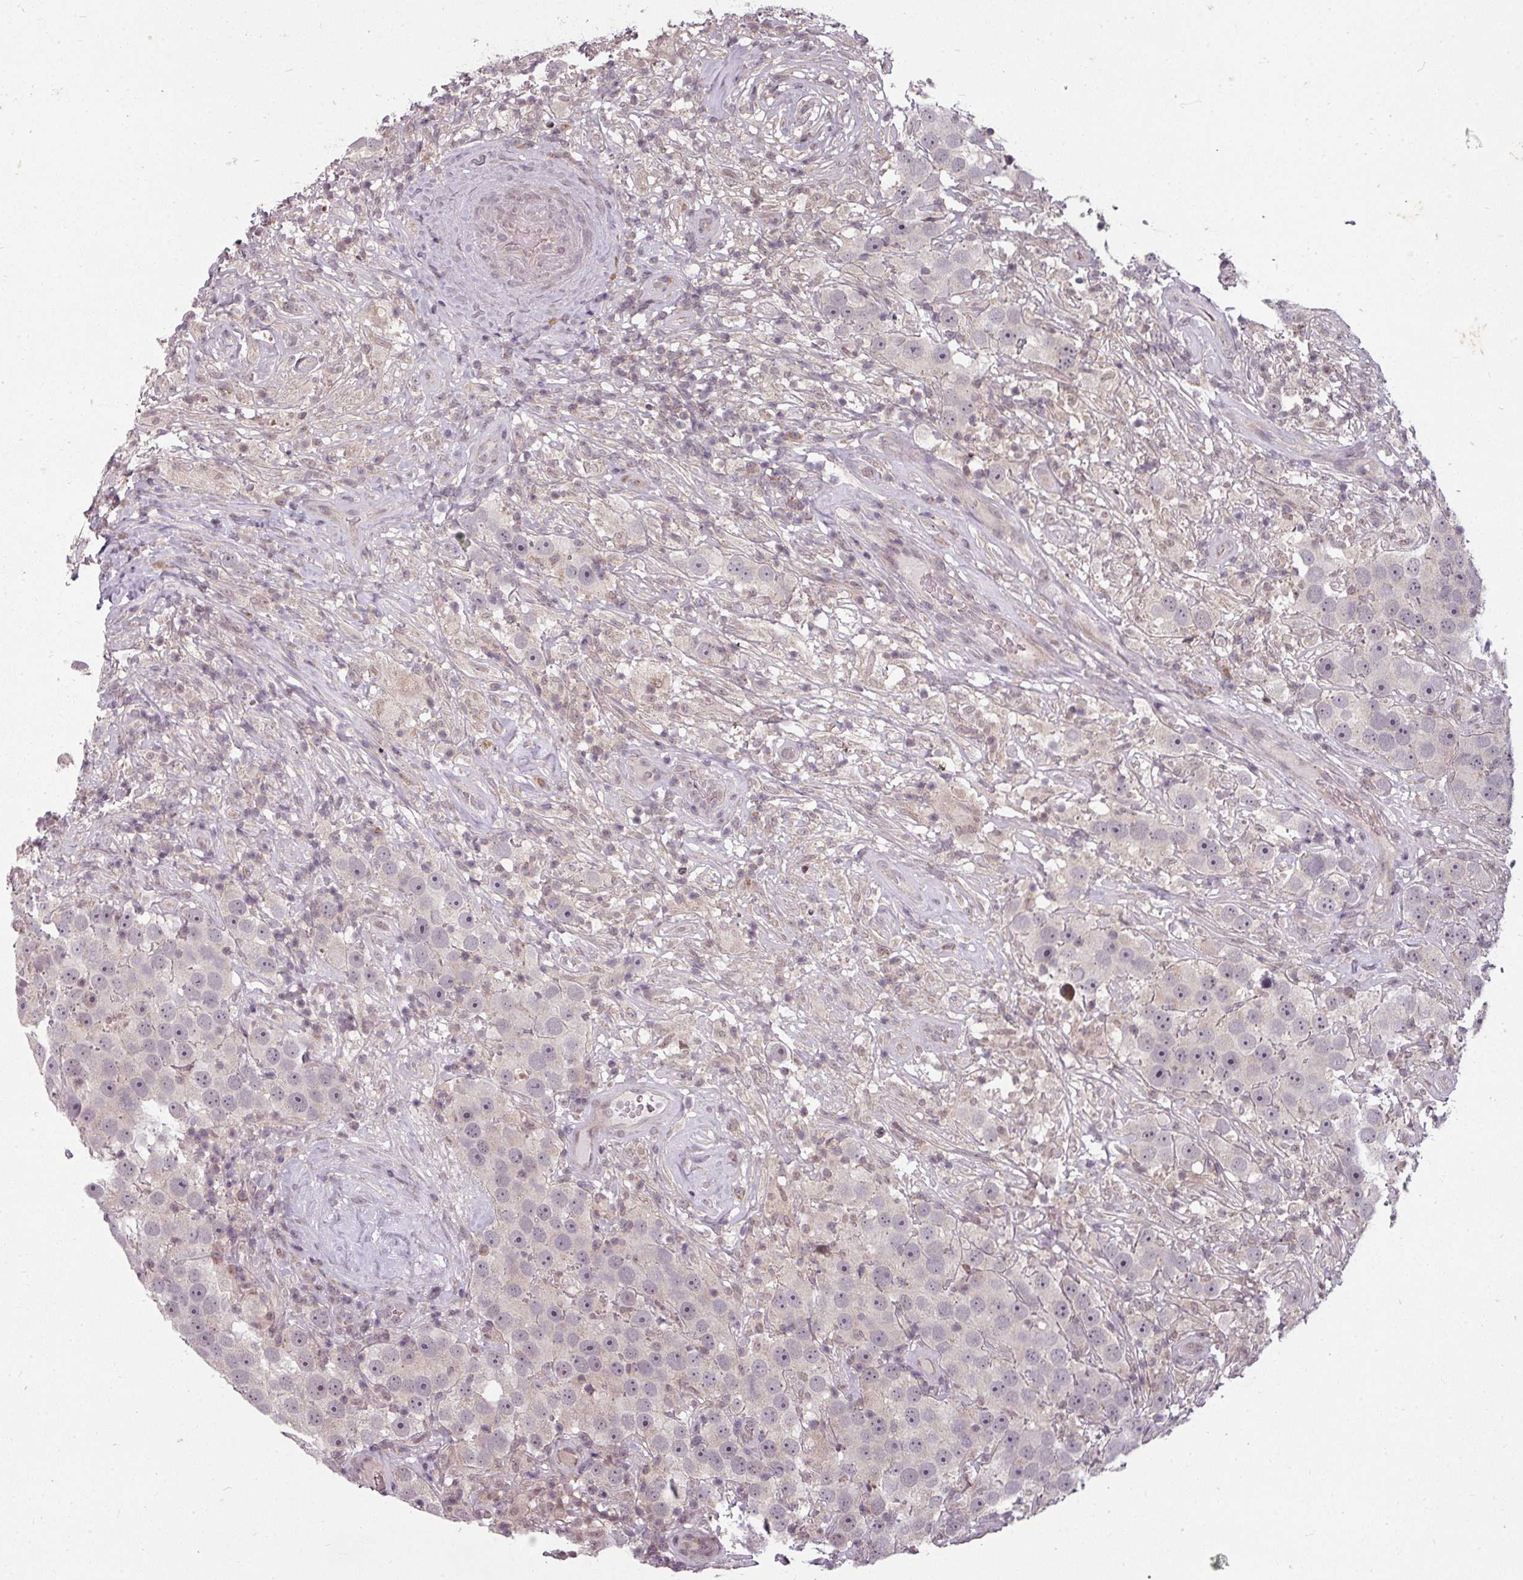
{"staining": {"intensity": "negative", "quantity": "none", "location": "none"}, "tissue": "testis cancer", "cell_type": "Tumor cells", "image_type": "cancer", "snomed": [{"axis": "morphology", "description": "Seminoma, NOS"}, {"axis": "topography", "description": "Testis"}], "caption": "This is an immunohistochemistry (IHC) image of seminoma (testis). There is no positivity in tumor cells.", "gene": "CLIC1", "patient": {"sex": "male", "age": 49}}